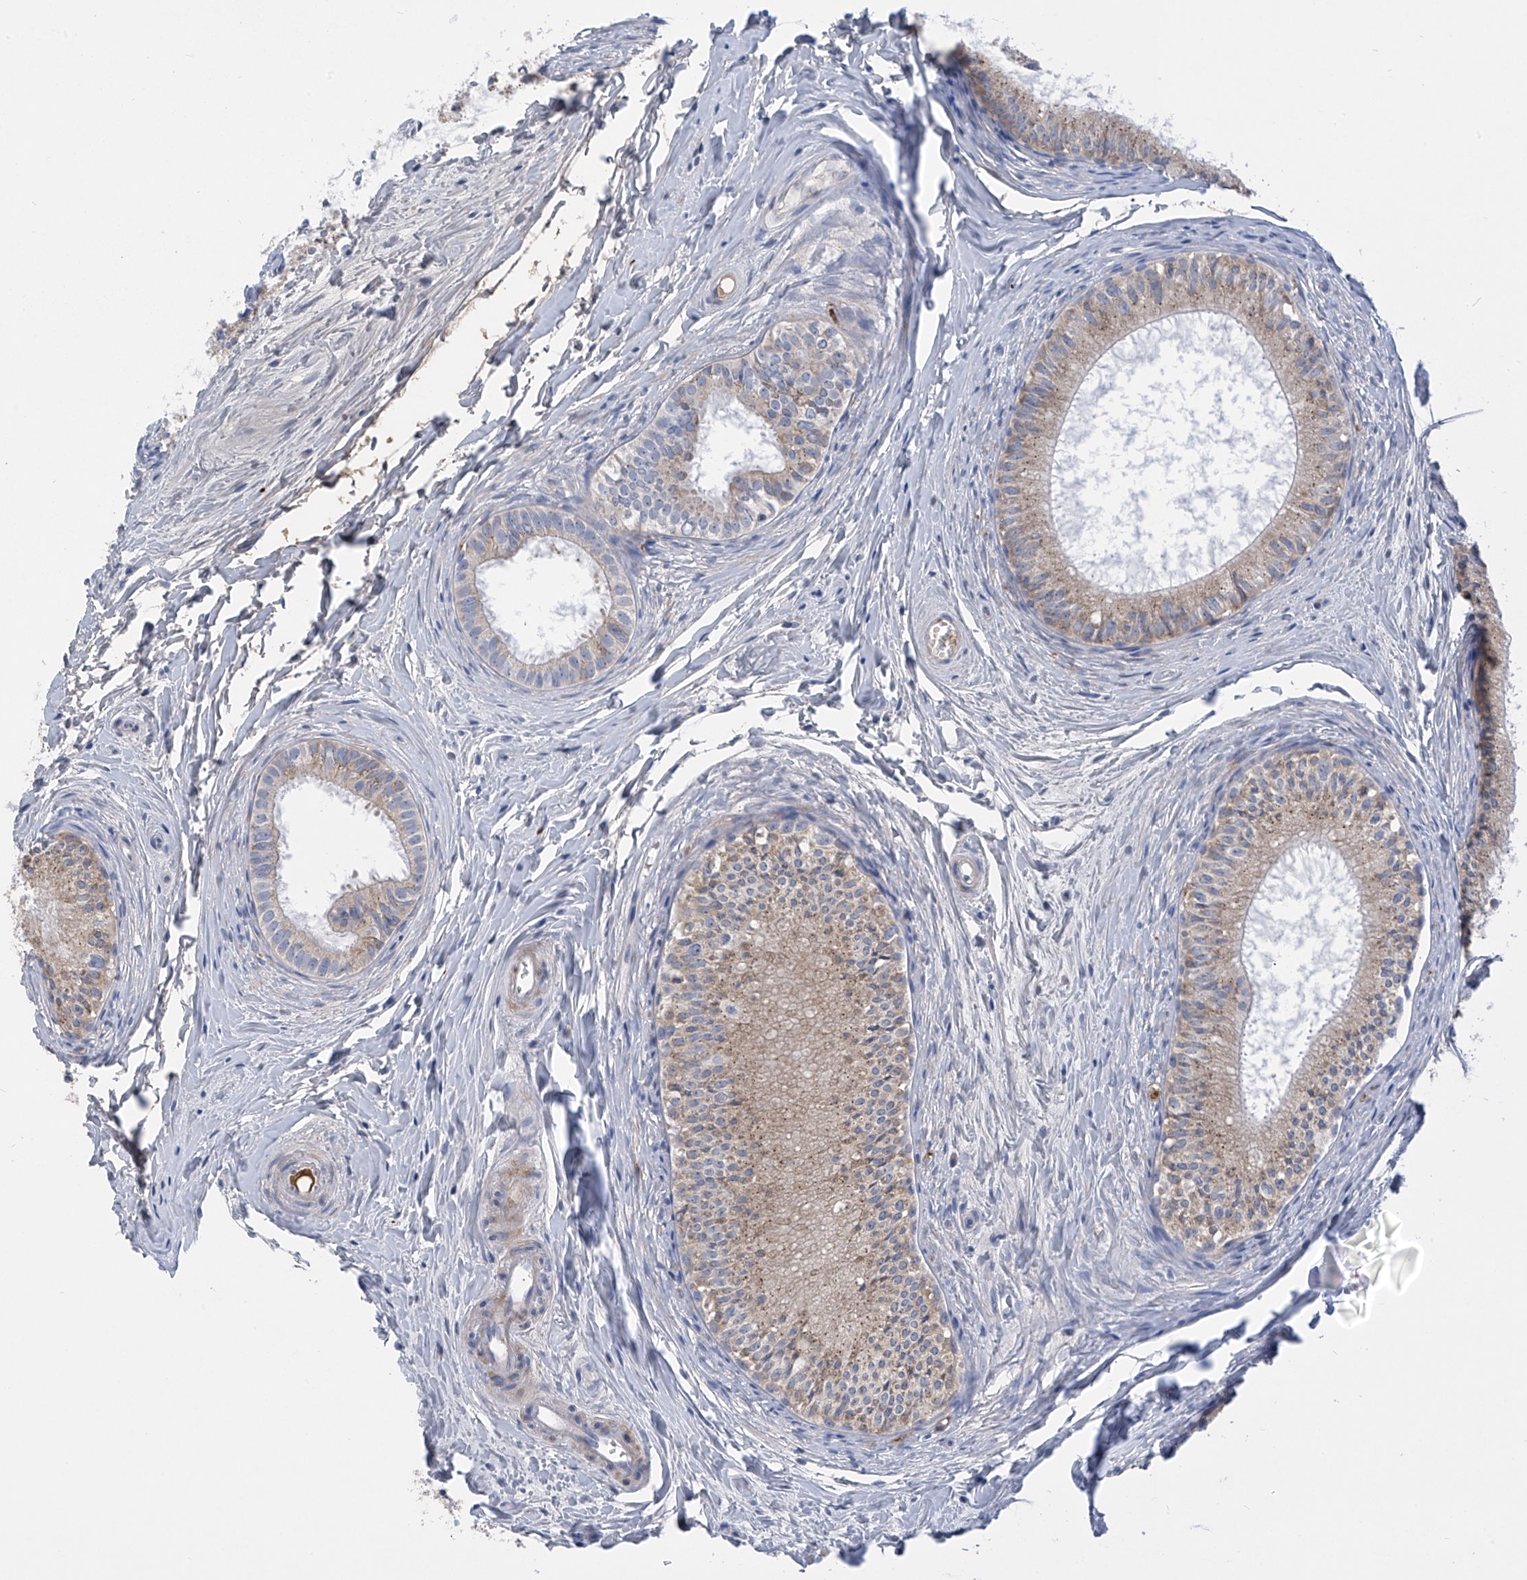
{"staining": {"intensity": "moderate", "quantity": "25%-75%", "location": "cytoplasmic/membranous"}, "tissue": "epididymis", "cell_type": "Glandular cells", "image_type": "normal", "snomed": [{"axis": "morphology", "description": "Normal tissue, NOS"}, {"axis": "topography", "description": "Epididymis"}], "caption": "Immunohistochemistry (DAB) staining of benign human epididymis displays moderate cytoplasmic/membranous protein positivity in approximately 25%-75% of glandular cells. (Stains: DAB in brown, nuclei in blue, Microscopy: brightfield microscopy at high magnification).", "gene": "SLCO4A1", "patient": {"sex": "male", "age": 34}}